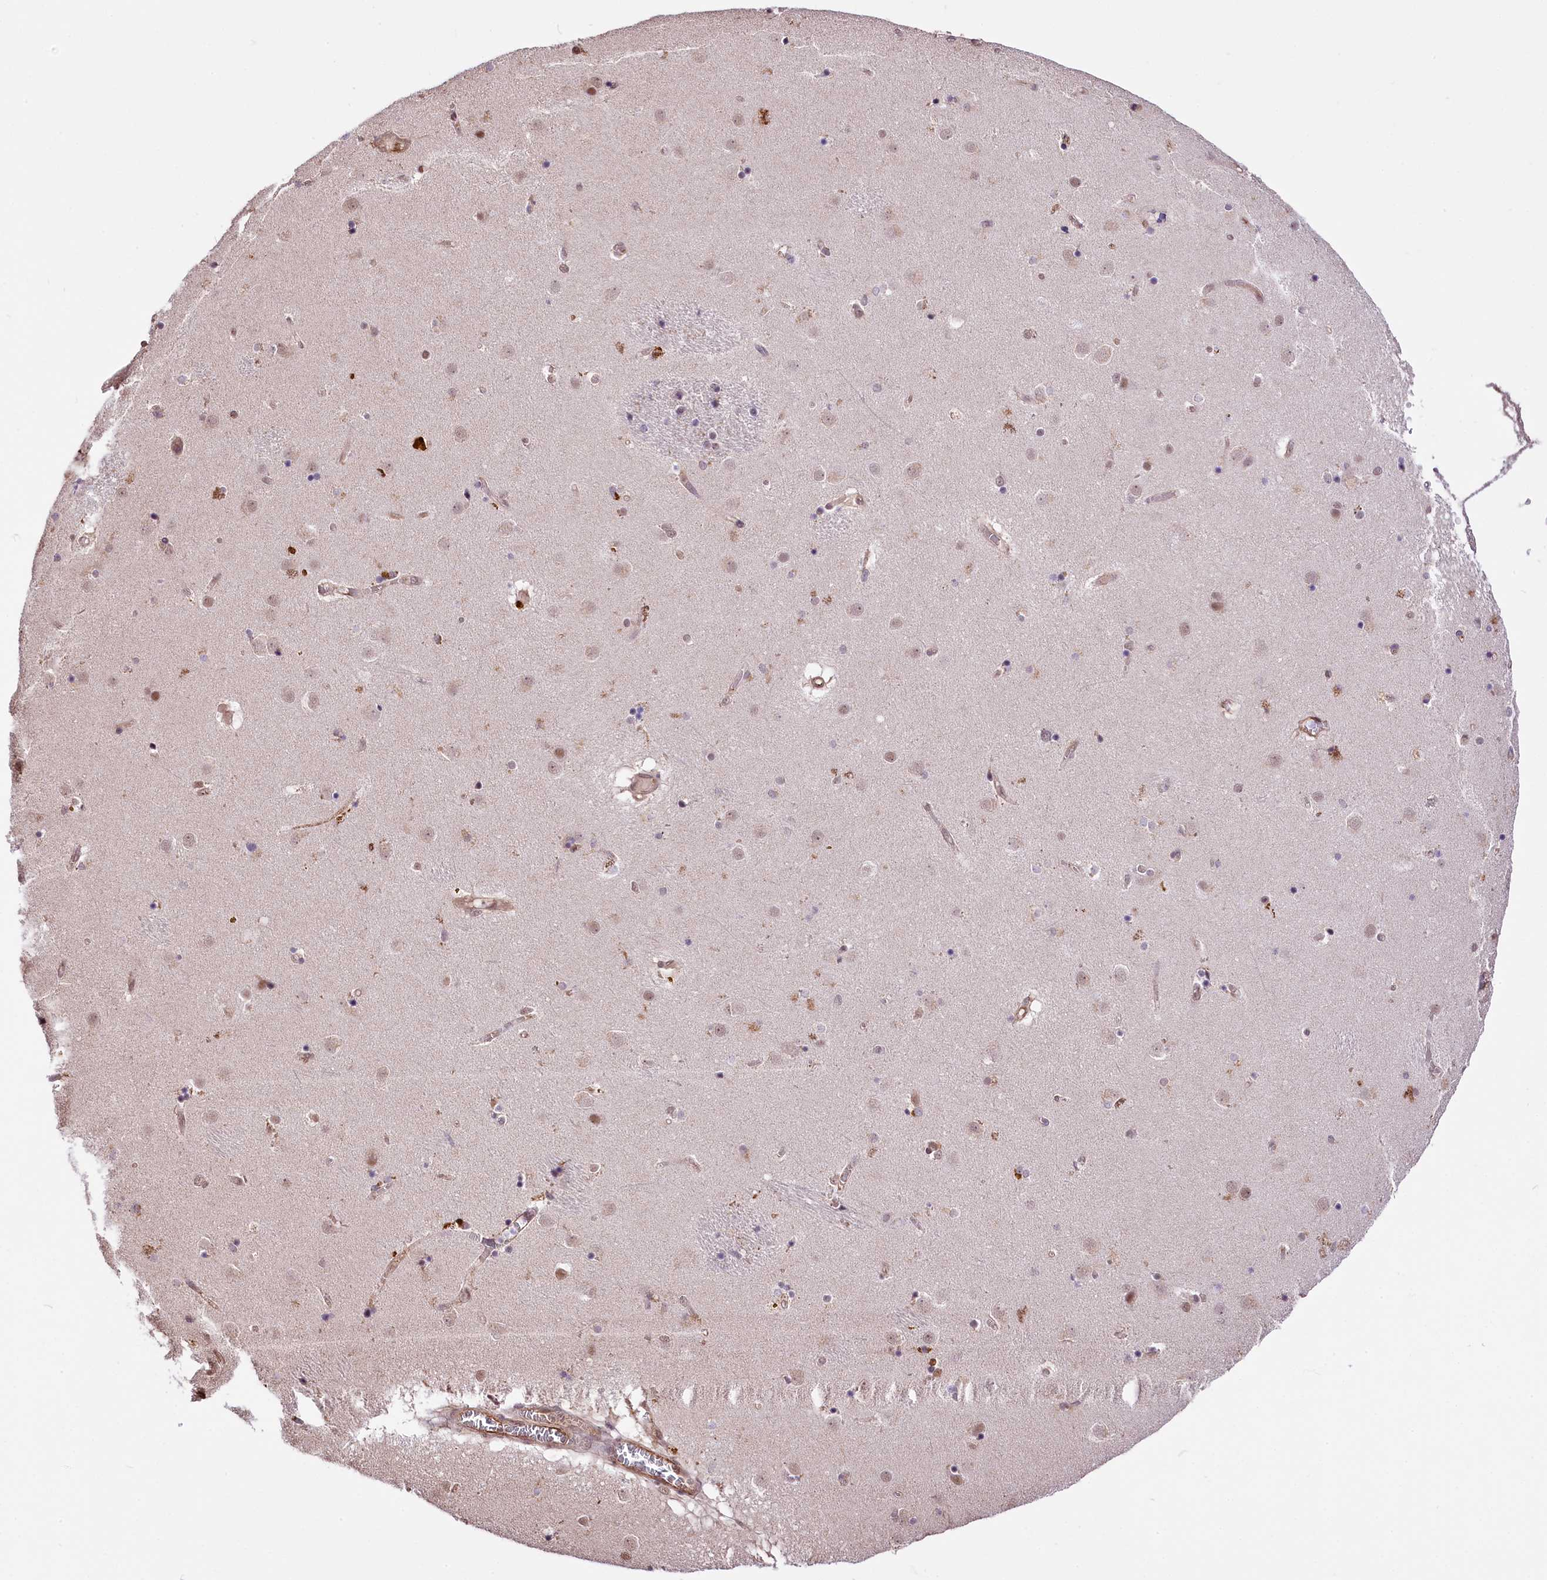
{"staining": {"intensity": "negative", "quantity": "none", "location": "none"}, "tissue": "caudate", "cell_type": "Glial cells", "image_type": "normal", "snomed": [{"axis": "morphology", "description": "Normal tissue, NOS"}, {"axis": "topography", "description": "Lateral ventricle wall"}], "caption": "Histopathology image shows no protein positivity in glial cells of benign caudate.", "gene": "MRPL54", "patient": {"sex": "male", "age": 70}}